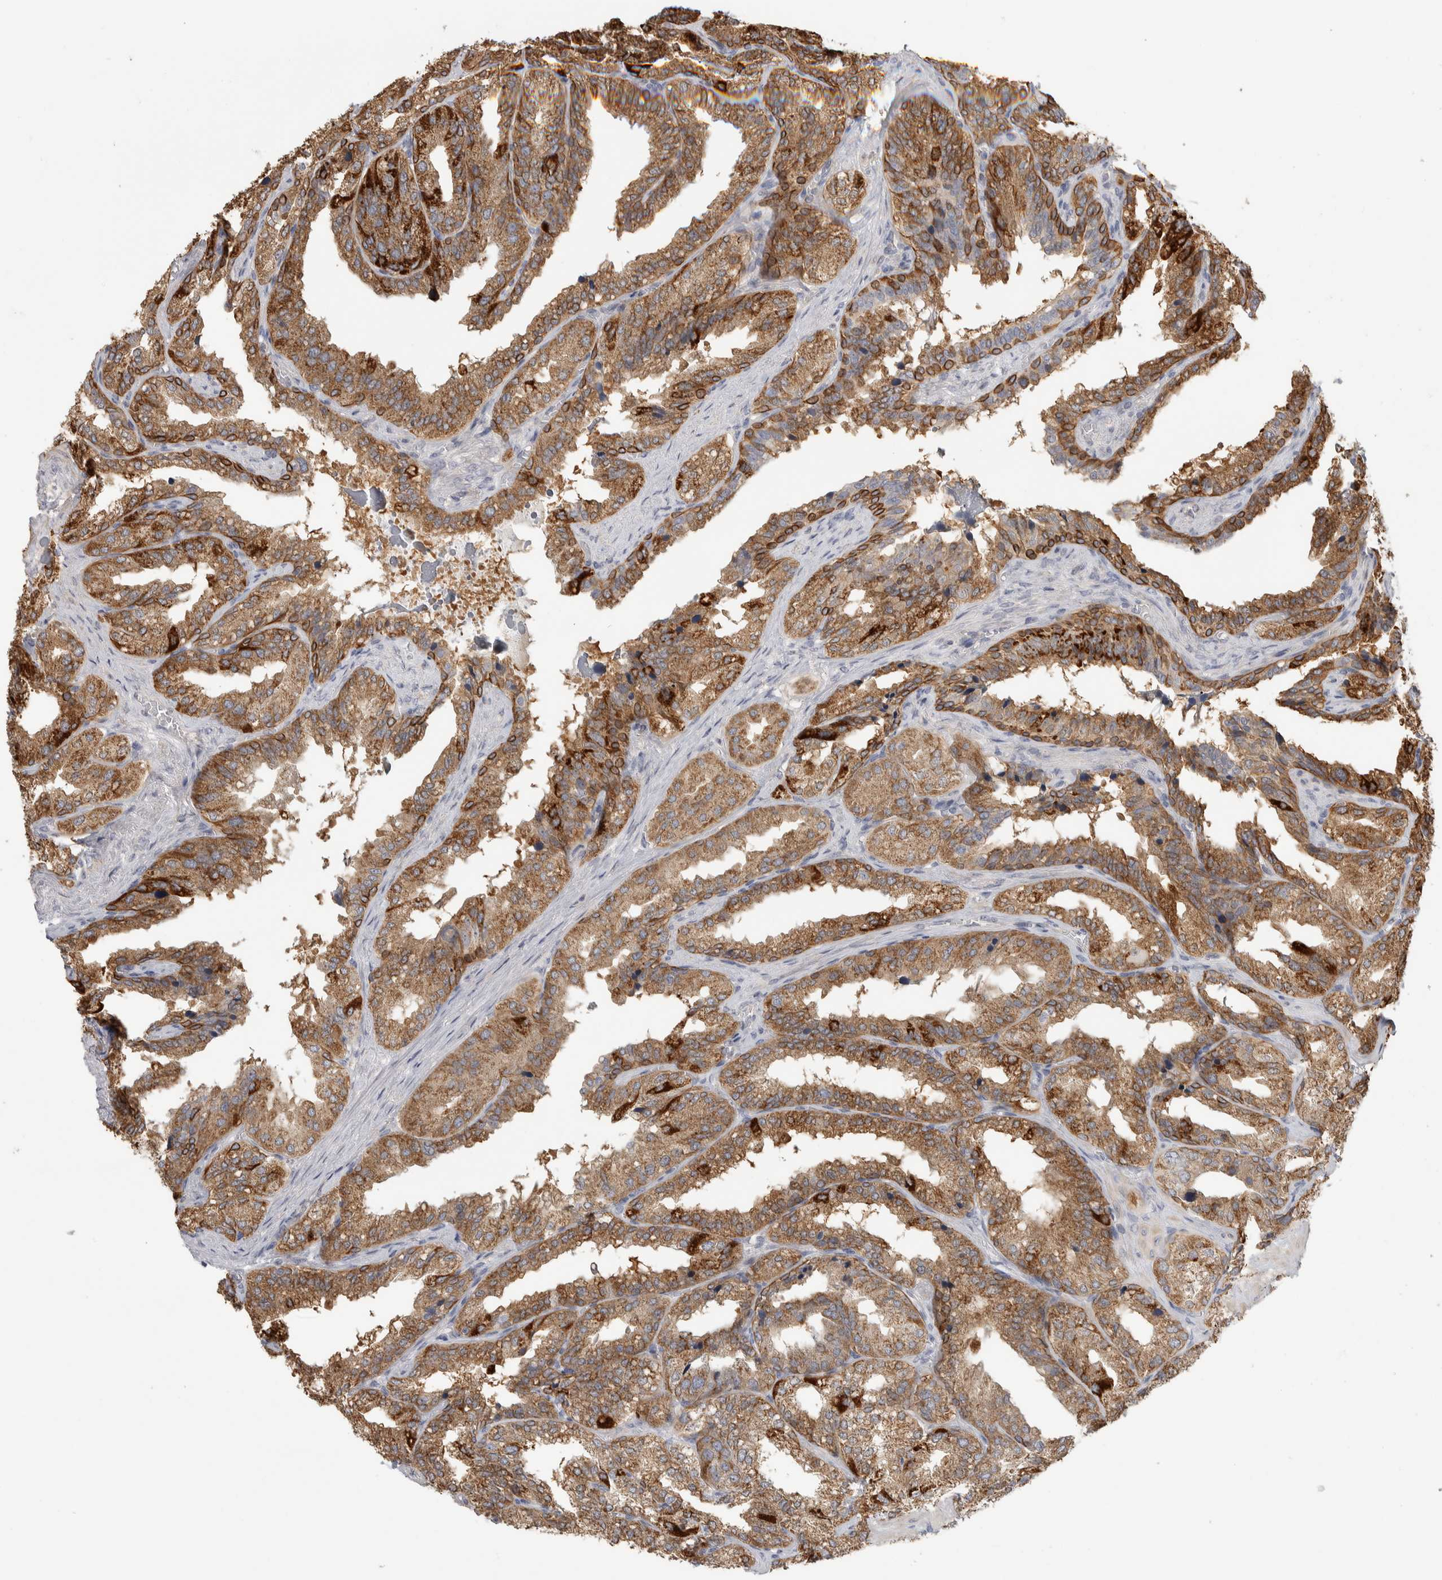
{"staining": {"intensity": "moderate", "quantity": ">75%", "location": "cytoplasmic/membranous"}, "tissue": "seminal vesicle", "cell_type": "Glandular cells", "image_type": "normal", "snomed": [{"axis": "morphology", "description": "Normal tissue, NOS"}, {"axis": "topography", "description": "Prostate"}, {"axis": "topography", "description": "Seminal veicle"}], "caption": "Immunohistochemical staining of normal seminal vesicle exhibits >75% levels of moderate cytoplasmic/membranous protein expression in about >75% of glandular cells.", "gene": "DCXR", "patient": {"sex": "male", "age": 51}}